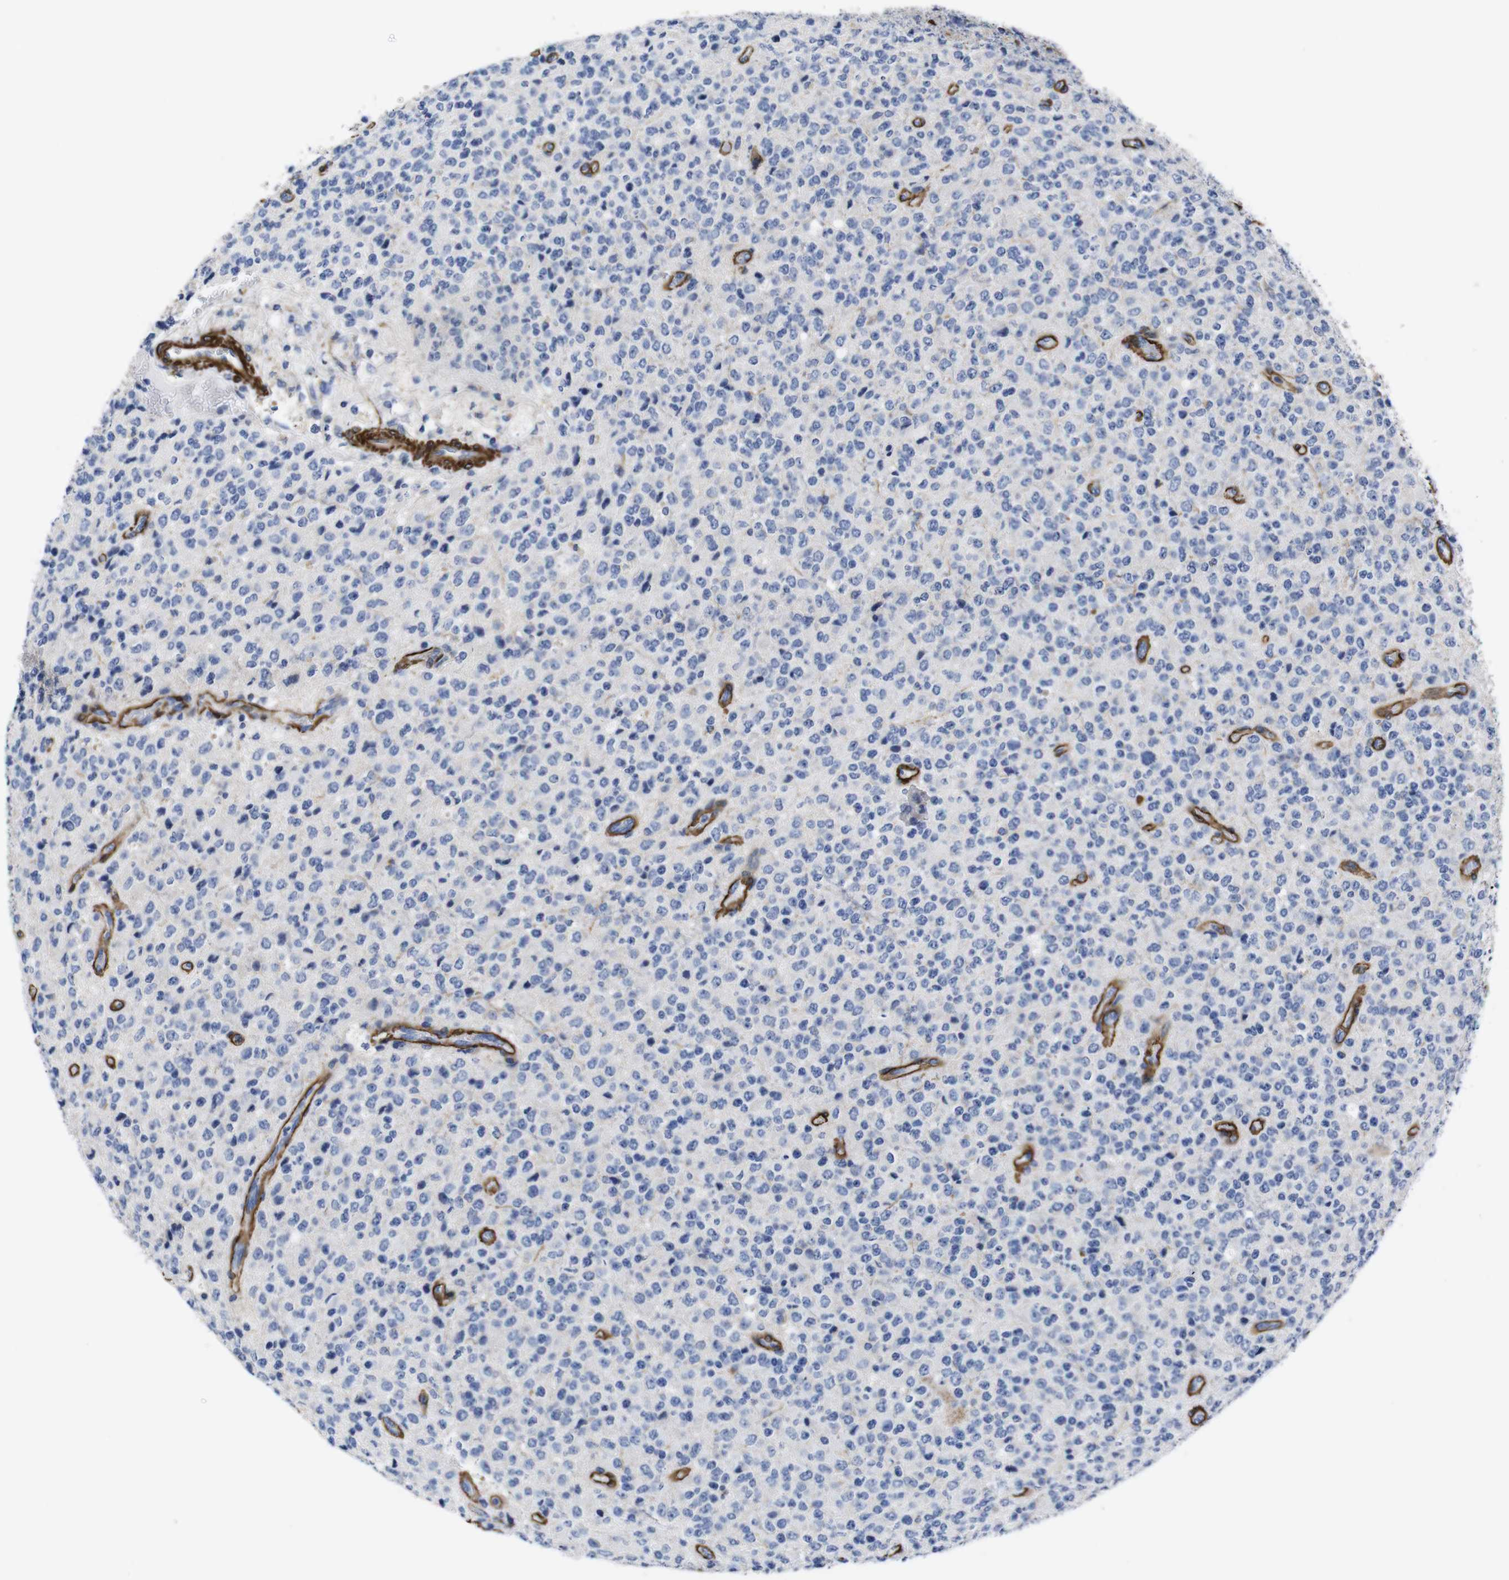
{"staining": {"intensity": "negative", "quantity": "none", "location": "none"}, "tissue": "glioma", "cell_type": "Tumor cells", "image_type": "cancer", "snomed": [{"axis": "morphology", "description": "Glioma, malignant, High grade"}, {"axis": "topography", "description": "pancreas cauda"}], "caption": "Immunohistochemical staining of malignant glioma (high-grade) demonstrates no significant expression in tumor cells.", "gene": "WNT10A", "patient": {"sex": "male", "age": 60}}